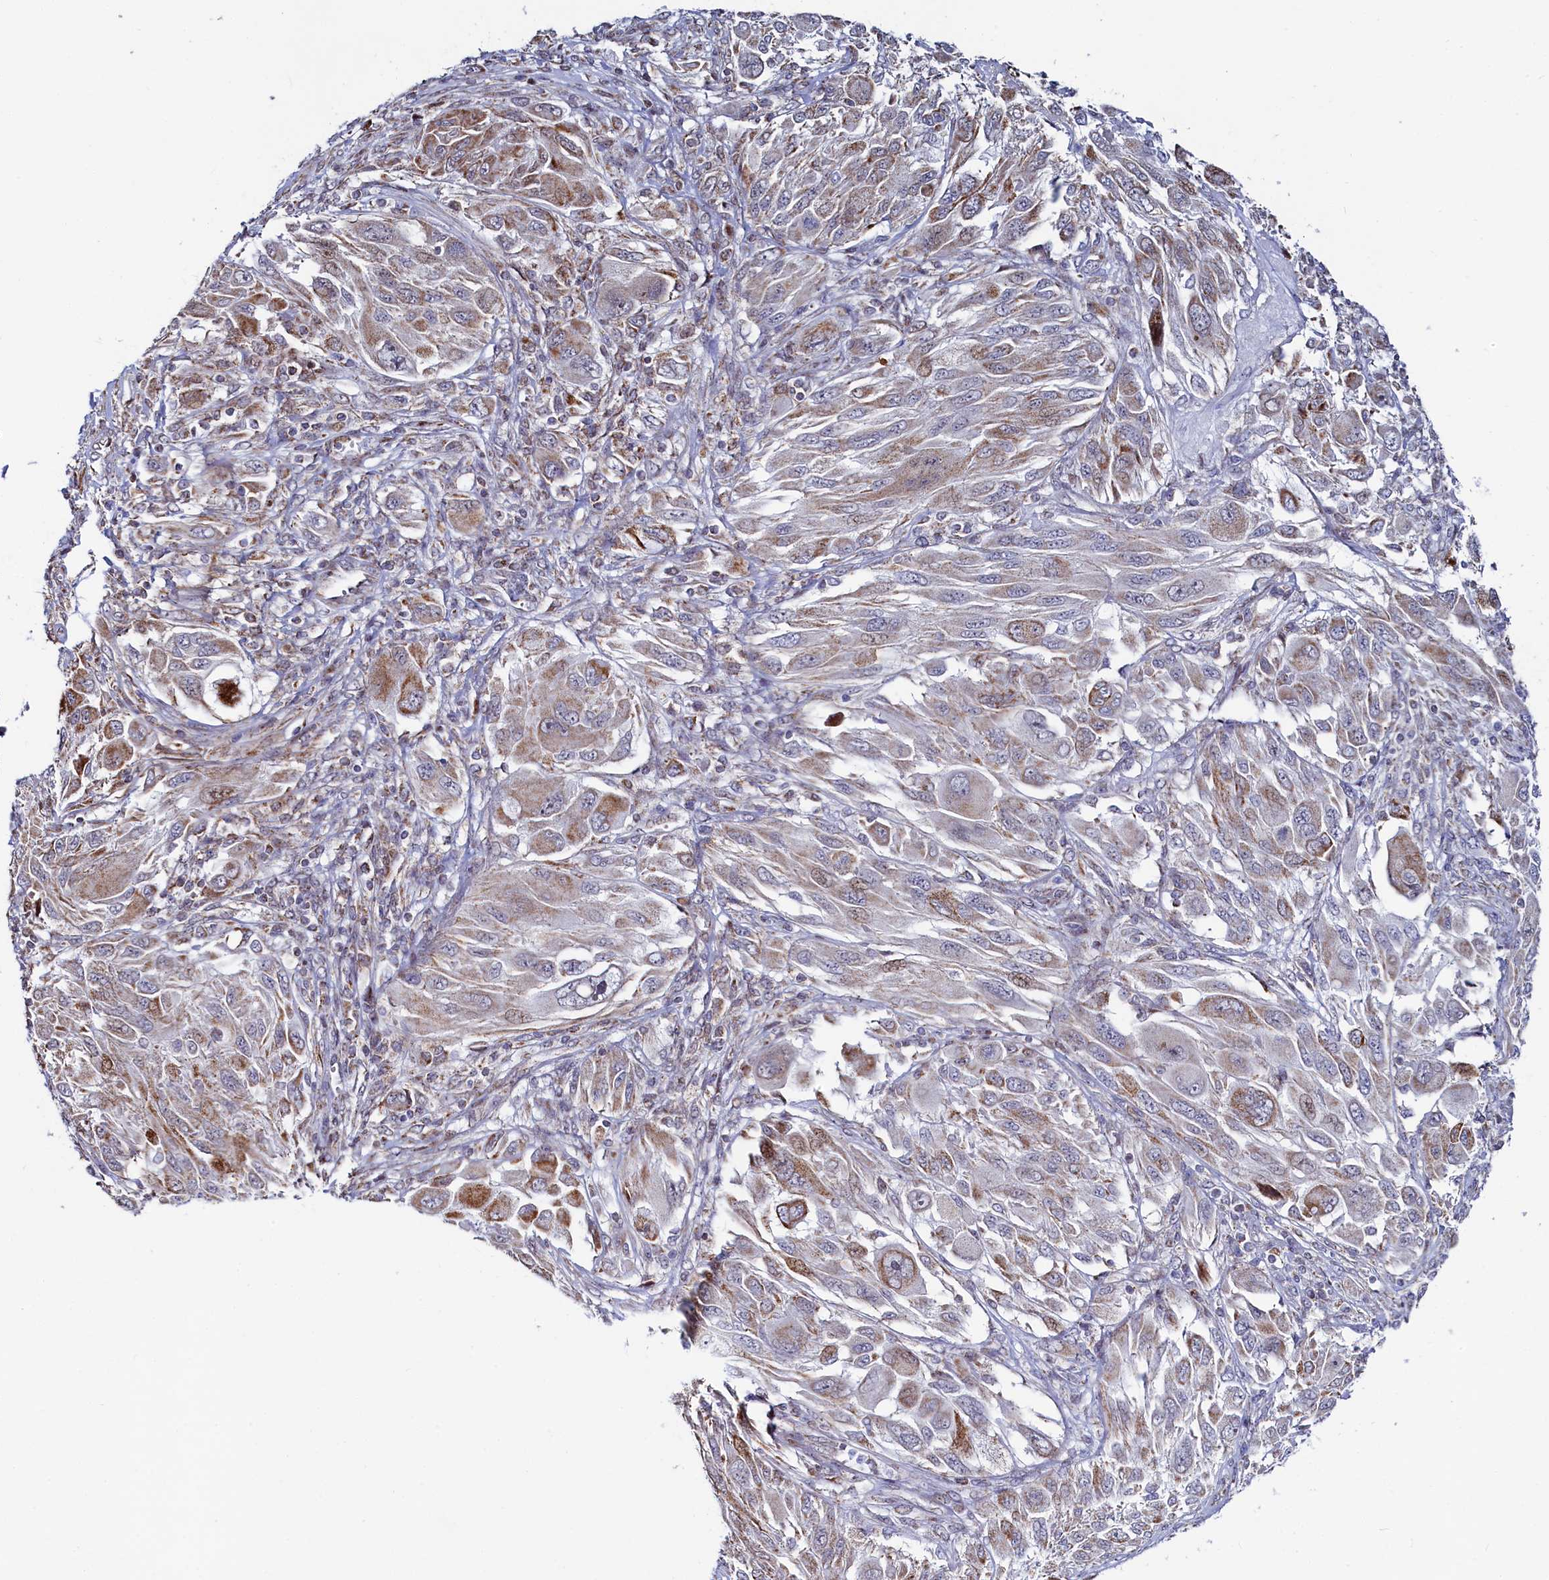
{"staining": {"intensity": "moderate", "quantity": "<25%", "location": "cytoplasmic/membranous"}, "tissue": "melanoma", "cell_type": "Tumor cells", "image_type": "cancer", "snomed": [{"axis": "morphology", "description": "Malignant melanoma, NOS"}, {"axis": "topography", "description": "Skin"}], "caption": "Human malignant melanoma stained with a protein marker demonstrates moderate staining in tumor cells.", "gene": "HDGFL3", "patient": {"sex": "female", "age": 91}}